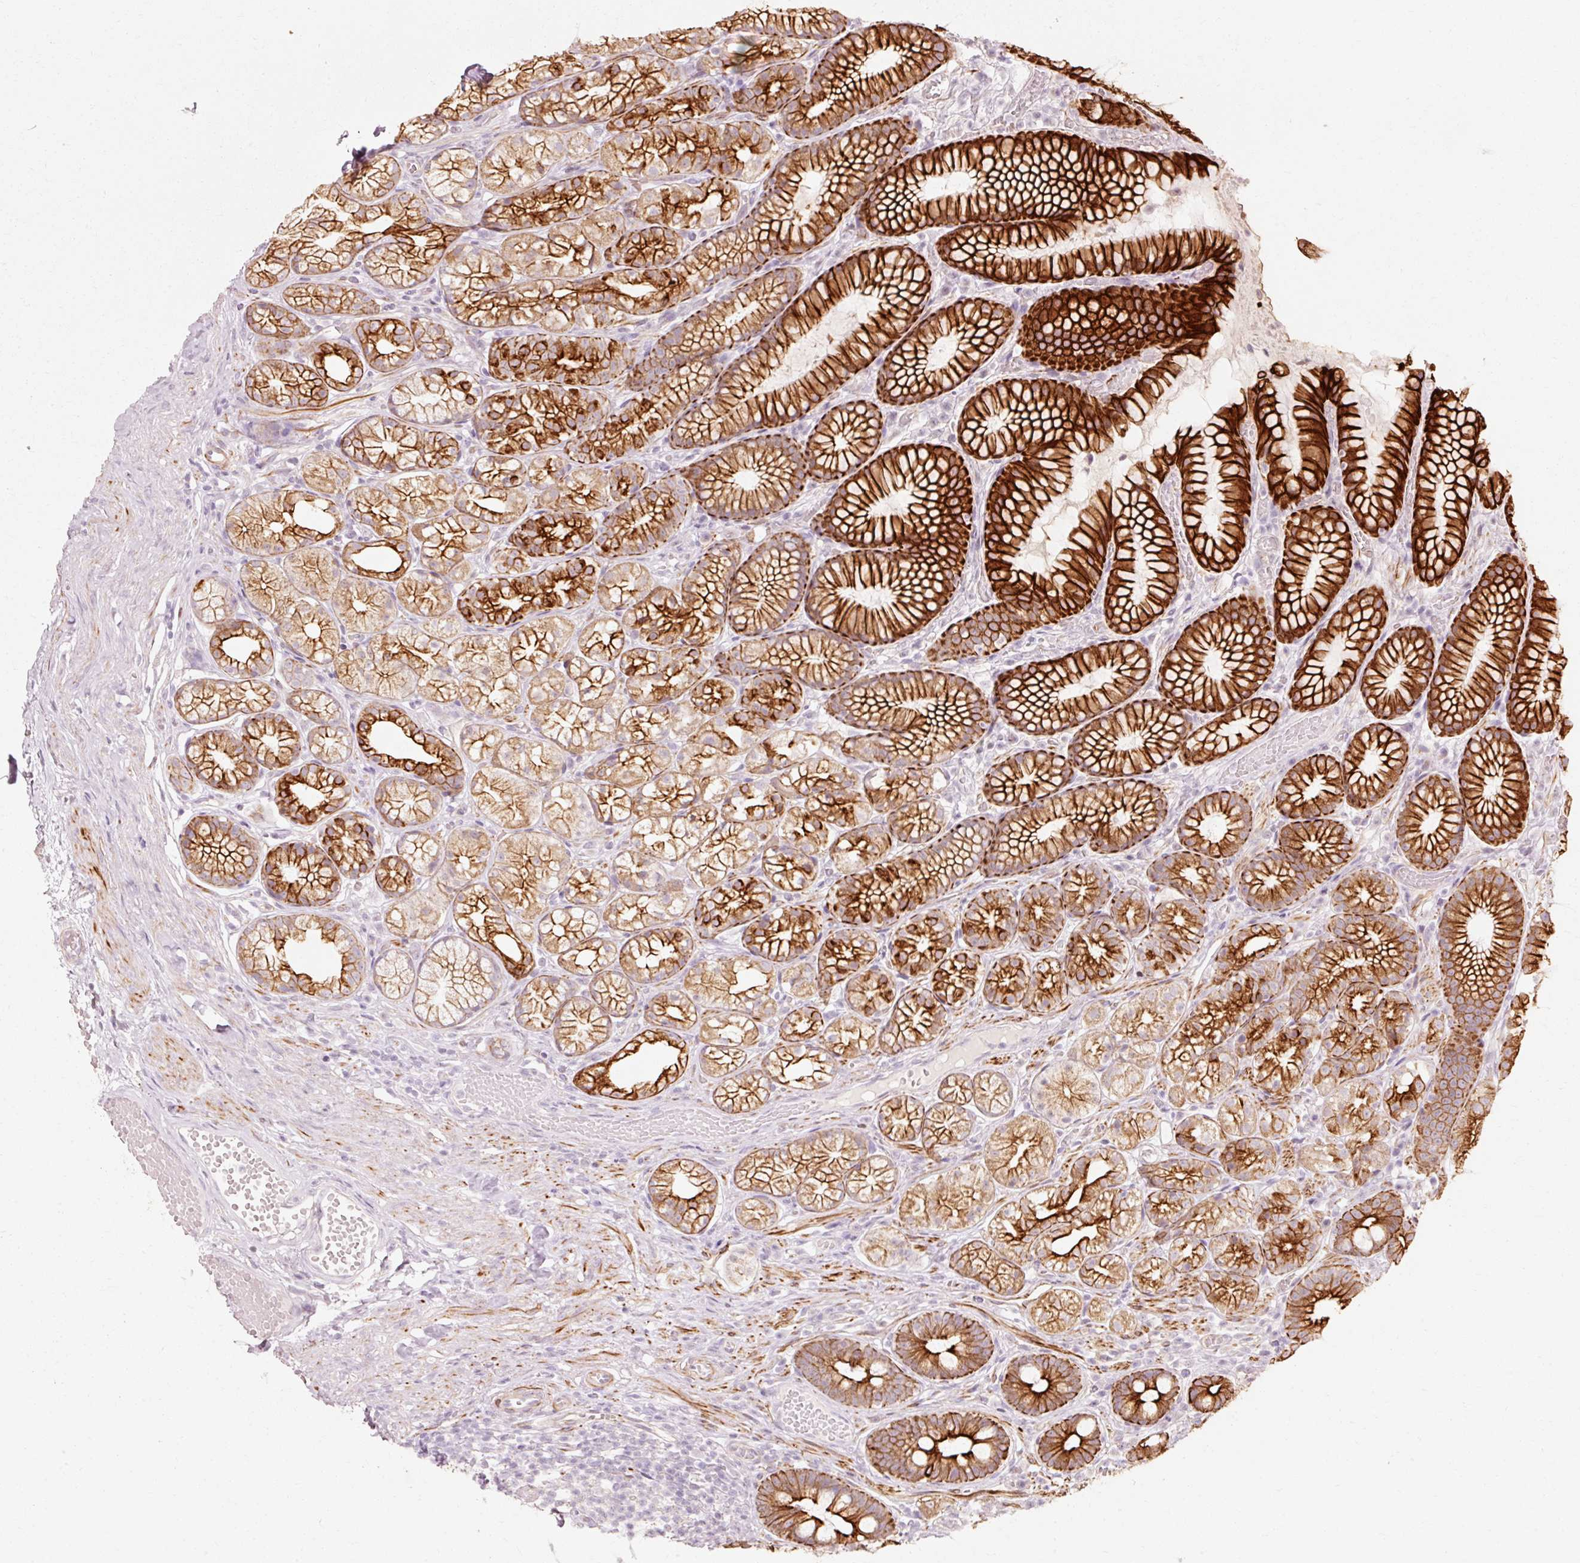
{"staining": {"intensity": "strong", "quantity": "25%-75%", "location": "cytoplasmic/membranous"}, "tissue": "stomach", "cell_type": "Glandular cells", "image_type": "normal", "snomed": [{"axis": "morphology", "description": "Normal tissue, NOS"}, {"axis": "topography", "description": "Smooth muscle"}, {"axis": "topography", "description": "Stomach"}], "caption": "Stomach stained with immunohistochemistry (IHC) exhibits strong cytoplasmic/membranous positivity in approximately 25%-75% of glandular cells.", "gene": "TRIM73", "patient": {"sex": "male", "age": 70}}